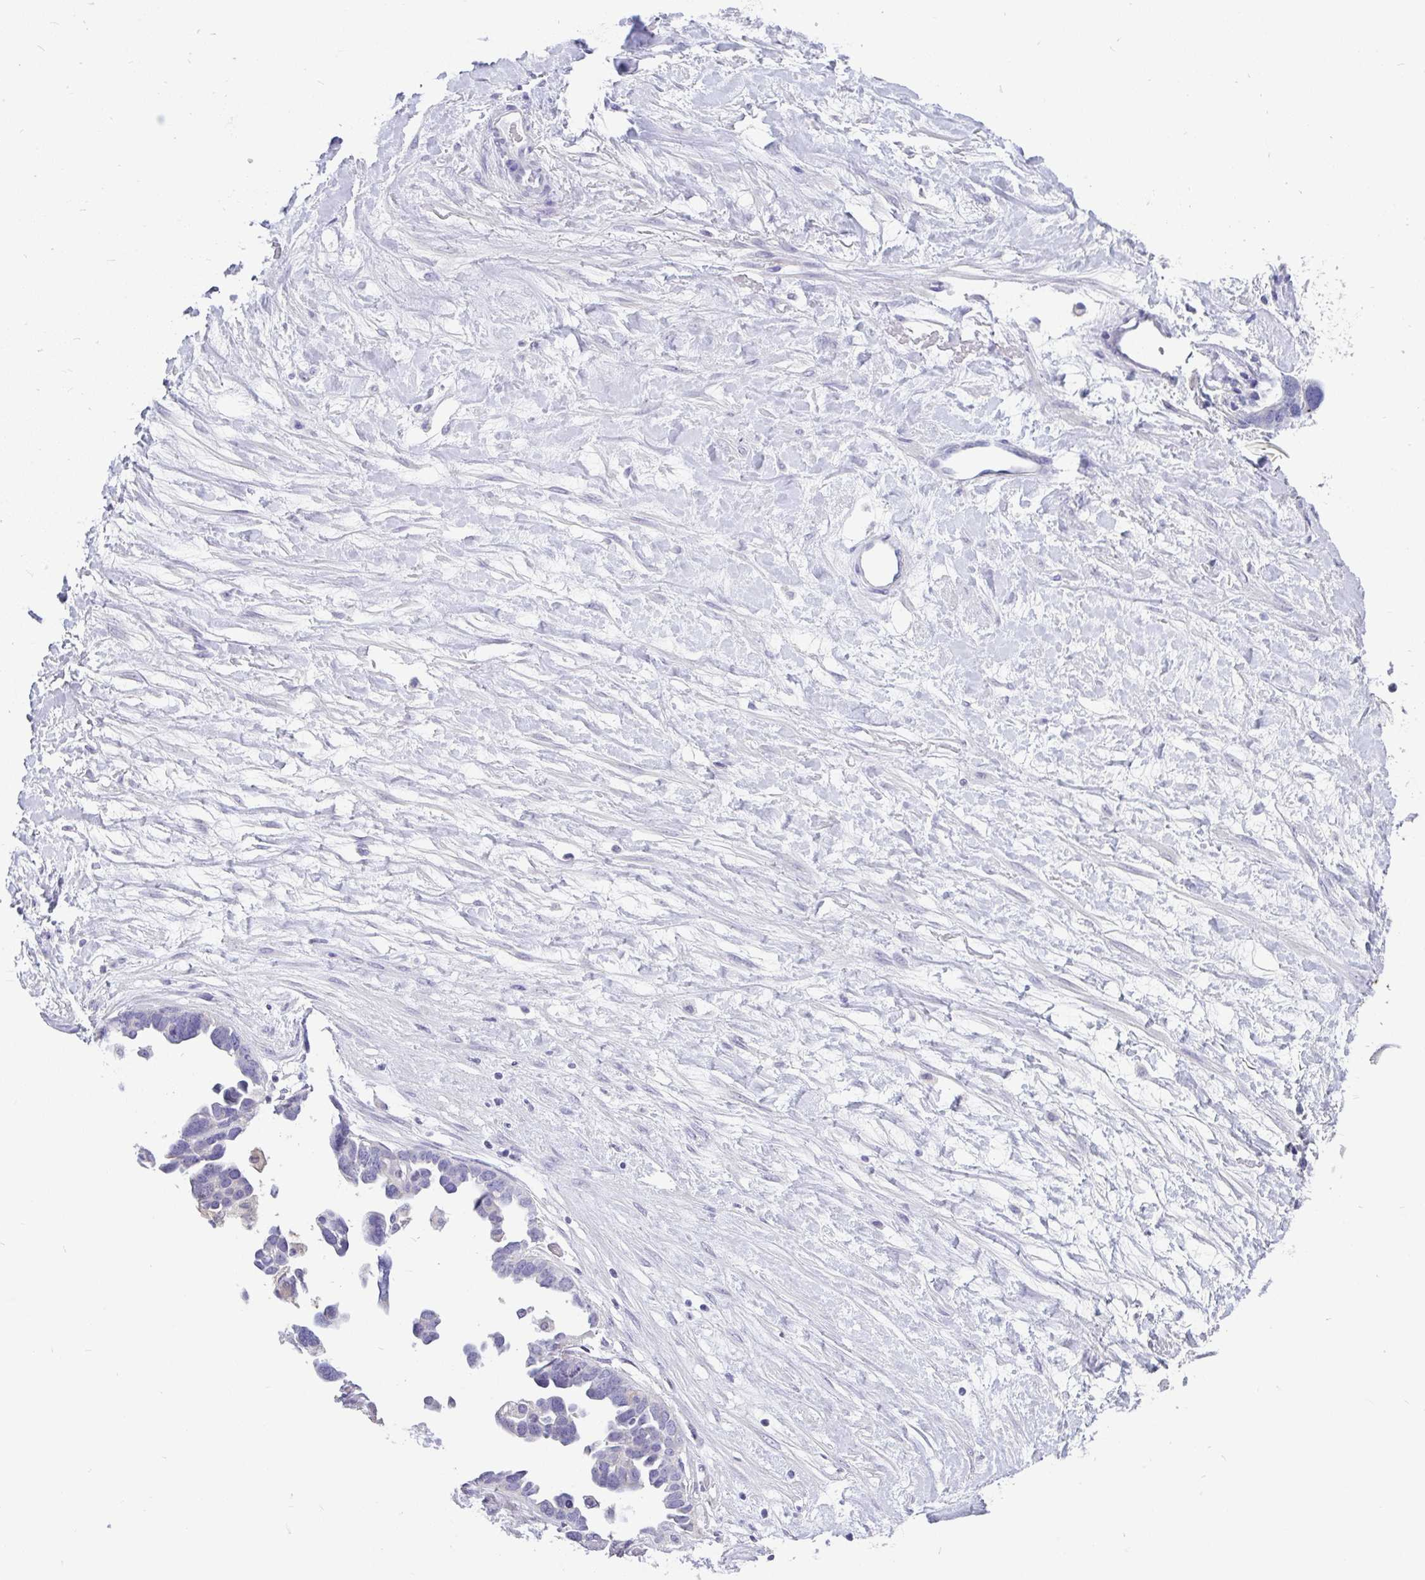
{"staining": {"intensity": "negative", "quantity": "none", "location": "none"}, "tissue": "ovarian cancer", "cell_type": "Tumor cells", "image_type": "cancer", "snomed": [{"axis": "morphology", "description": "Cystadenocarcinoma, serous, NOS"}, {"axis": "topography", "description": "Ovary"}], "caption": "Image shows no significant protein expression in tumor cells of ovarian cancer.", "gene": "INTS5", "patient": {"sex": "female", "age": 54}}